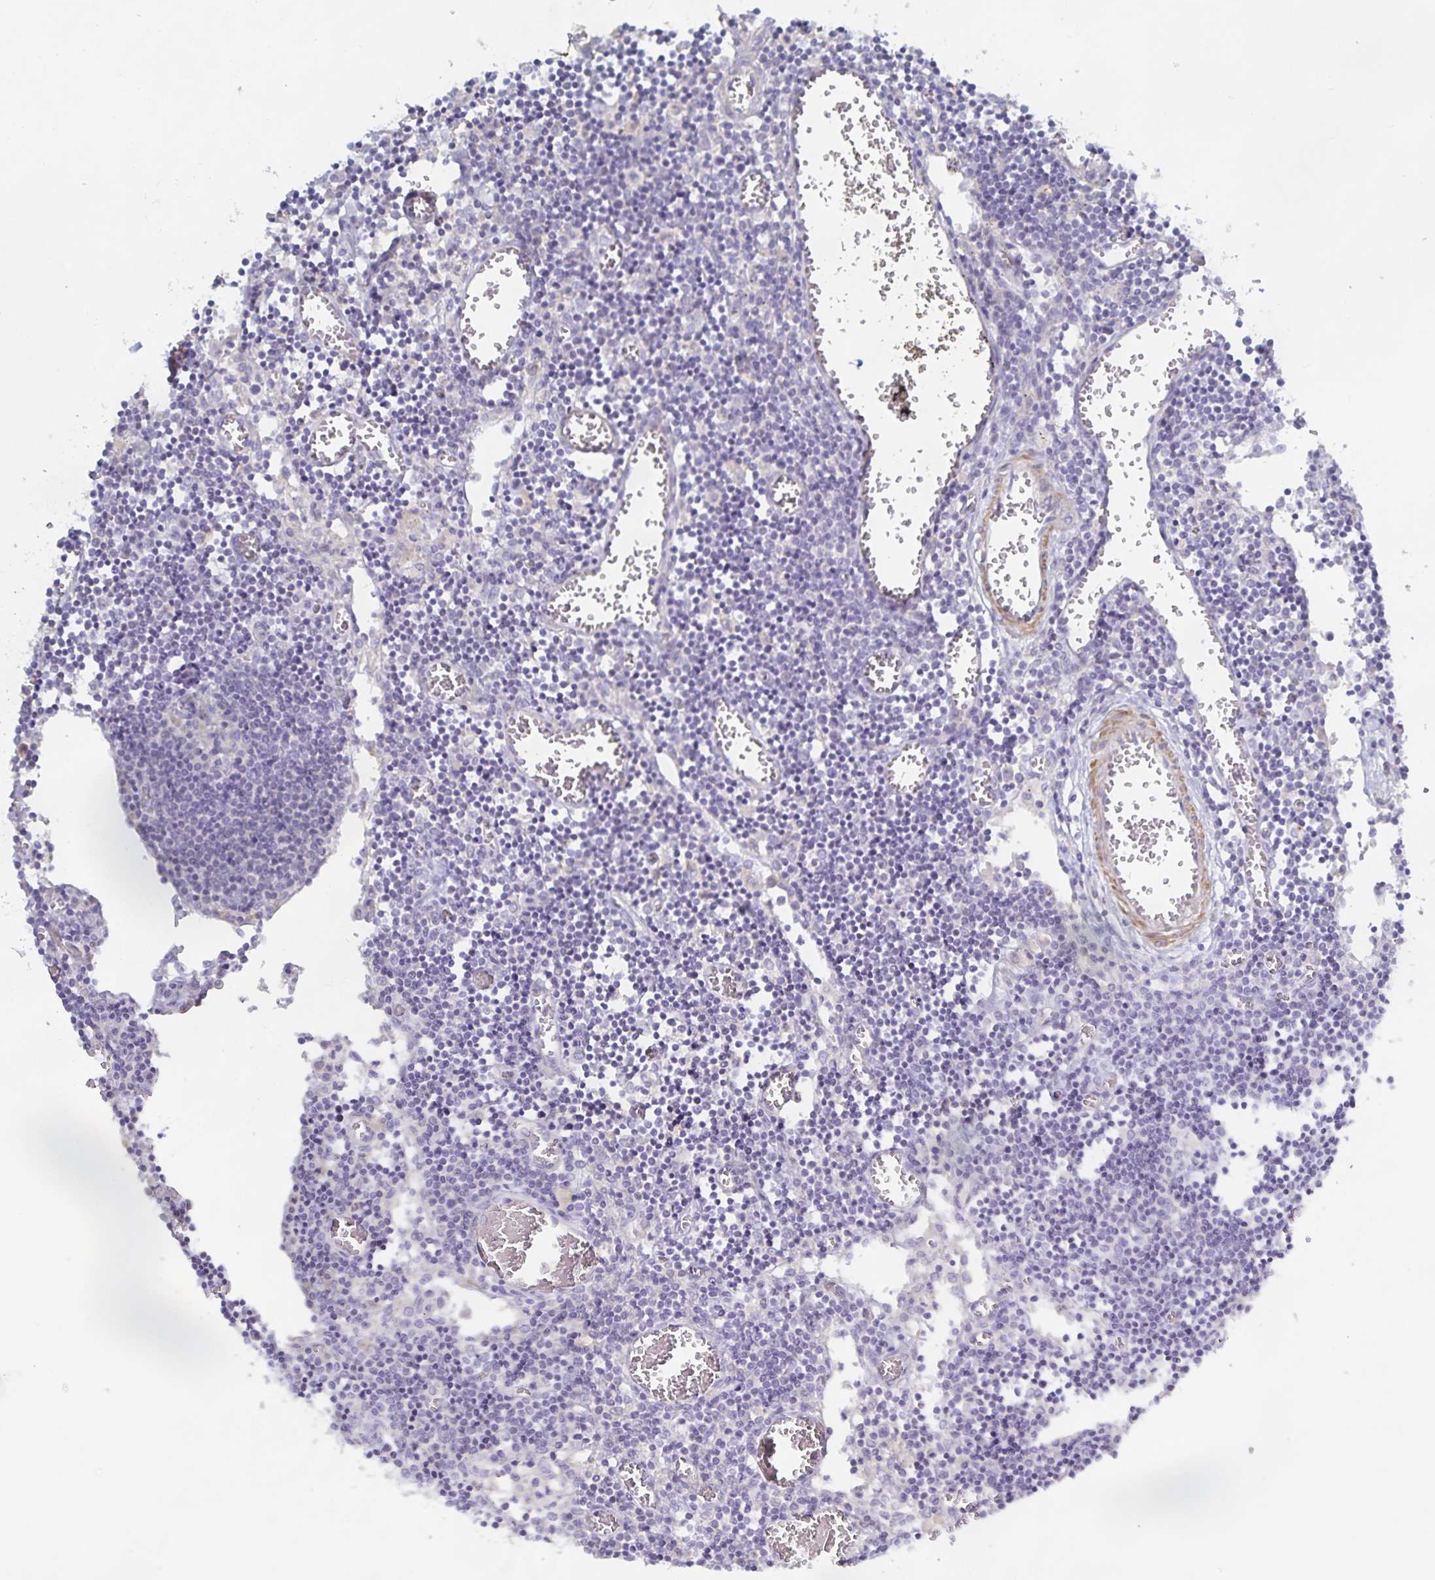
{"staining": {"intensity": "negative", "quantity": "none", "location": "none"}, "tissue": "lymph node", "cell_type": "Non-germinal center cells", "image_type": "normal", "snomed": [{"axis": "morphology", "description": "Normal tissue, NOS"}, {"axis": "topography", "description": "Lymph node"}], "caption": "This is an immunohistochemistry (IHC) photomicrograph of unremarkable lymph node. There is no expression in non-germinal center cells.", "gene": "METTL22", "patient": {"sex": "male", "age": 66}}